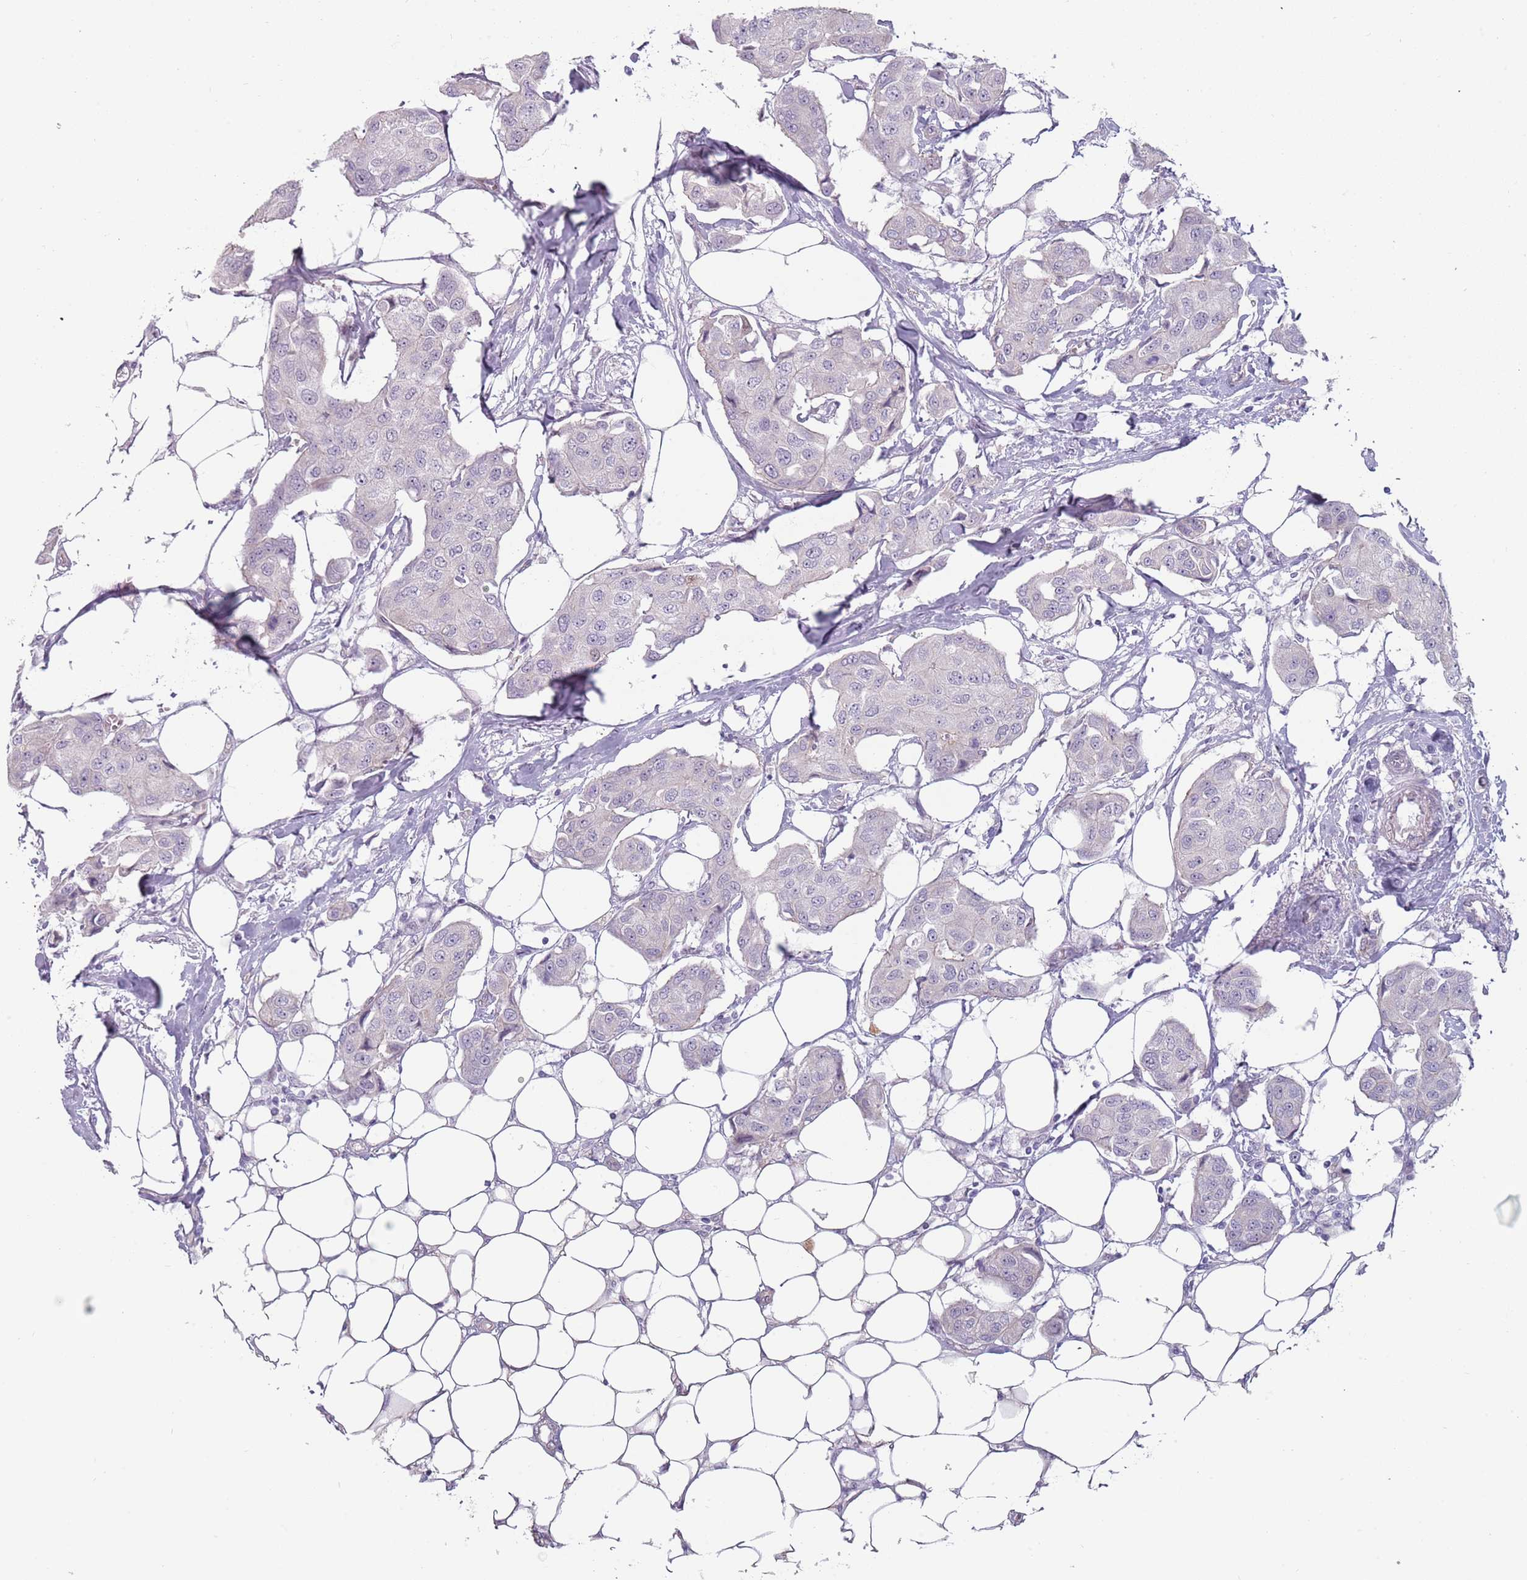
{"staining": {"intensity": "negative", "quantity": "none", "location": "none"}, "tissue": "breast cancer", "cell_type": "Tumor cells", "image_type": "cancer", "snomed": [{"axis": "morphology", "description": "Duct carcinoma"}, {"axis": "topography", "description": "Breast"}, {"axis": "topography", "description": "Lymph node"}], "caption": "Photomicrograph shows no significant protein positivity in tumor cells of breast cancer (intraductal carcinoma).", "gene": "RFX2", "patient": {"sex": "female", "age": 80}}